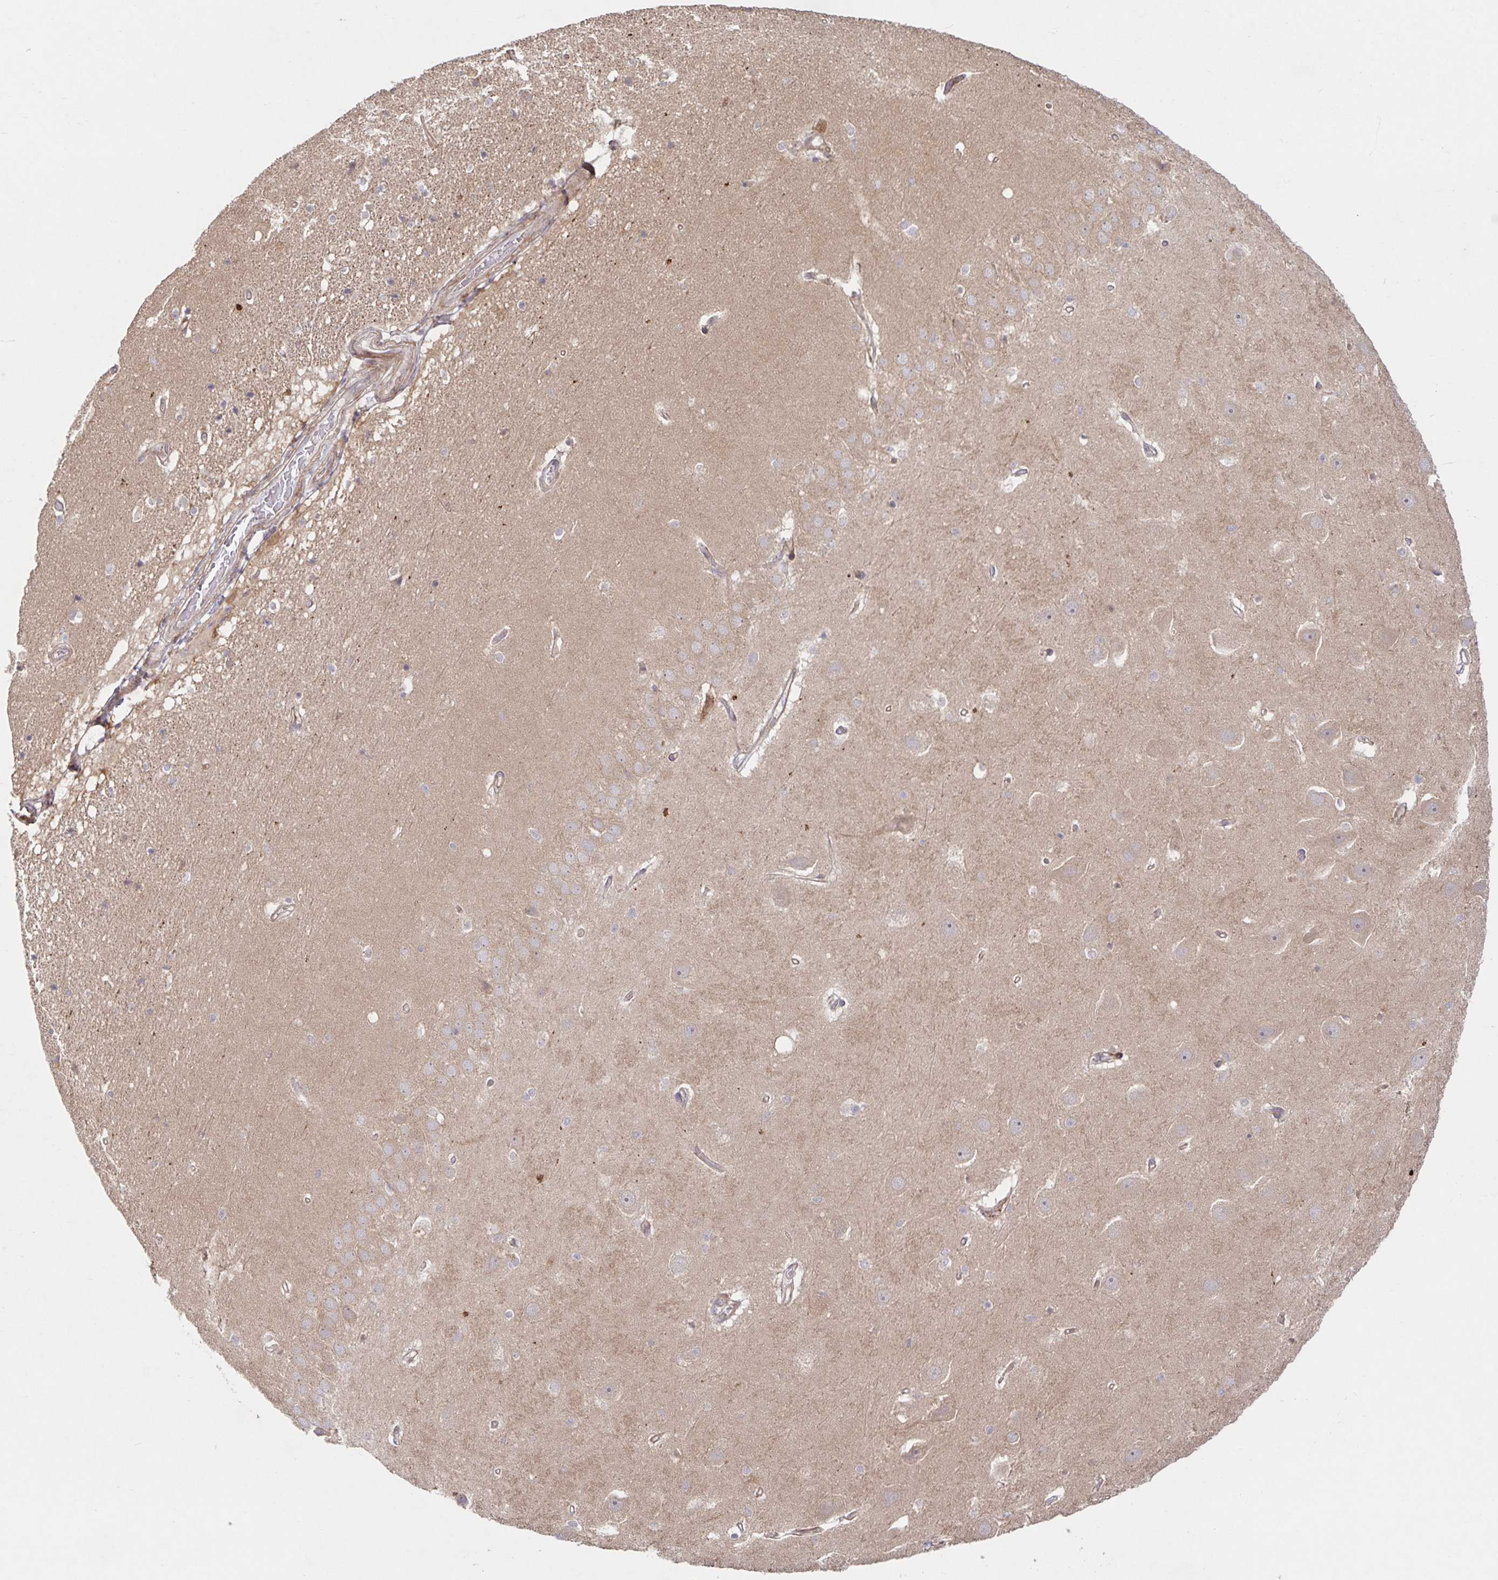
{"staining": {"intensity": "negative", "quantity": "none", "location": "none"}, "tissue": "hippocampus", "cell_type": "Glial cells", "image_type": "normal", "snomed": [{"axis": "morphology", "description": "Normal tissue, NOS"}, {"axis": "topography", "description": "Hippocampus"}], "caption": "The immunohistochemistry image has no significant expression in glial cells of hippocampus.", "gene": "AACS", "patient": {"sex": "male", "age": 63}}